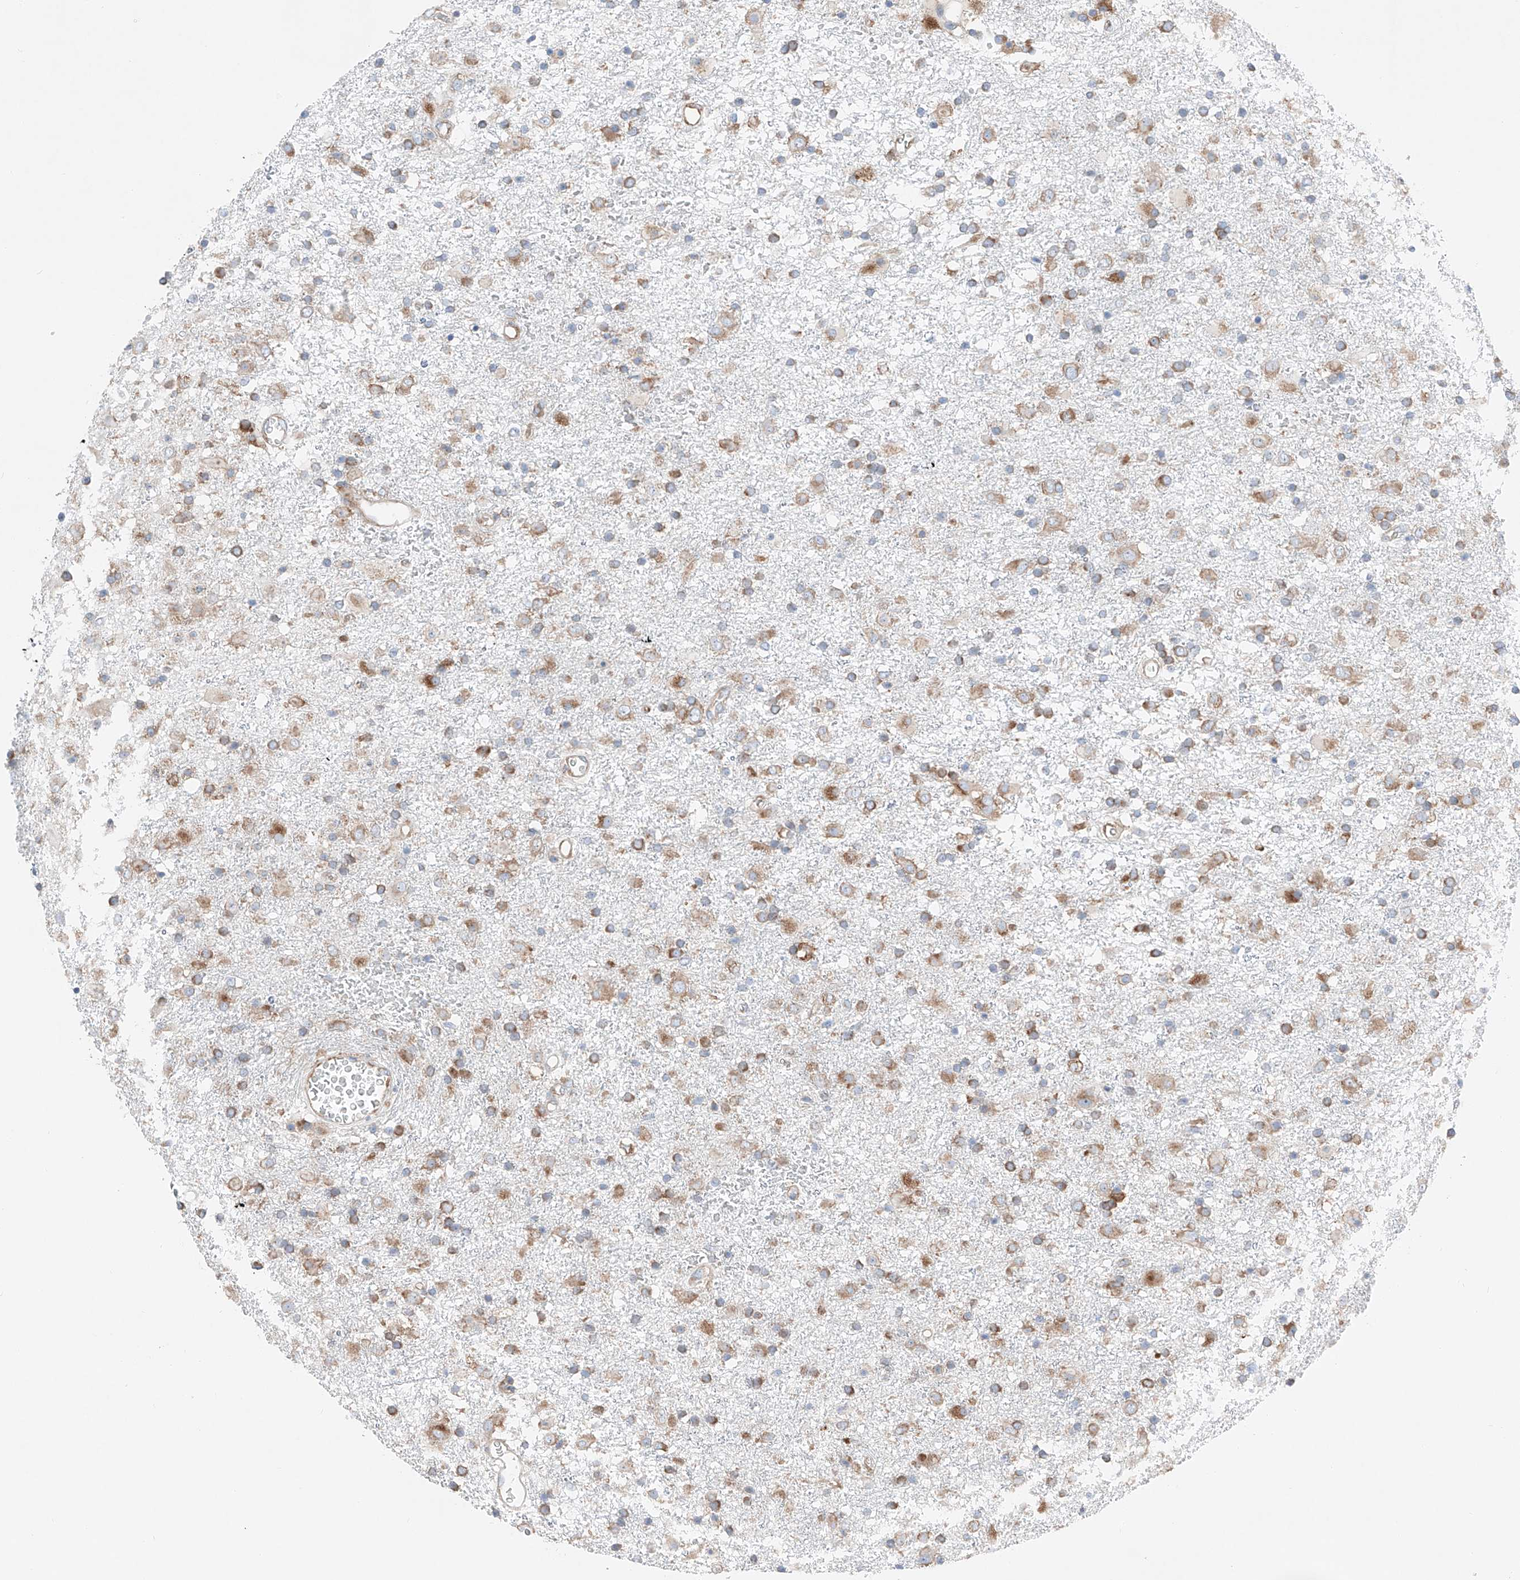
{"staining": {"intensity": "moderate", "quantity": ">75%", "location": "cytoplasmic/membranous"}, "tissue": "glioma", "cell_type": "Tumor cells", "image_type": "cancer", "snomed": [{"axis": "morphology", "description": "Glioma, malignant, Low grade"}, {"axis": "topography", "description": "Brain"}], "caption": "Immunohistochemistry image of neoplastic tissue: human malignant glioma (low-grade) stained using immunohistochemistry (IHC) shows medium levels of moderate protein expression localized specifically in the cytoplasmic/membranous of tumor cells, appearing as a cytoplasmic/membranous brown color.", "gene": "CRELD1", "patient": {"sex": "male", "age": 65}}